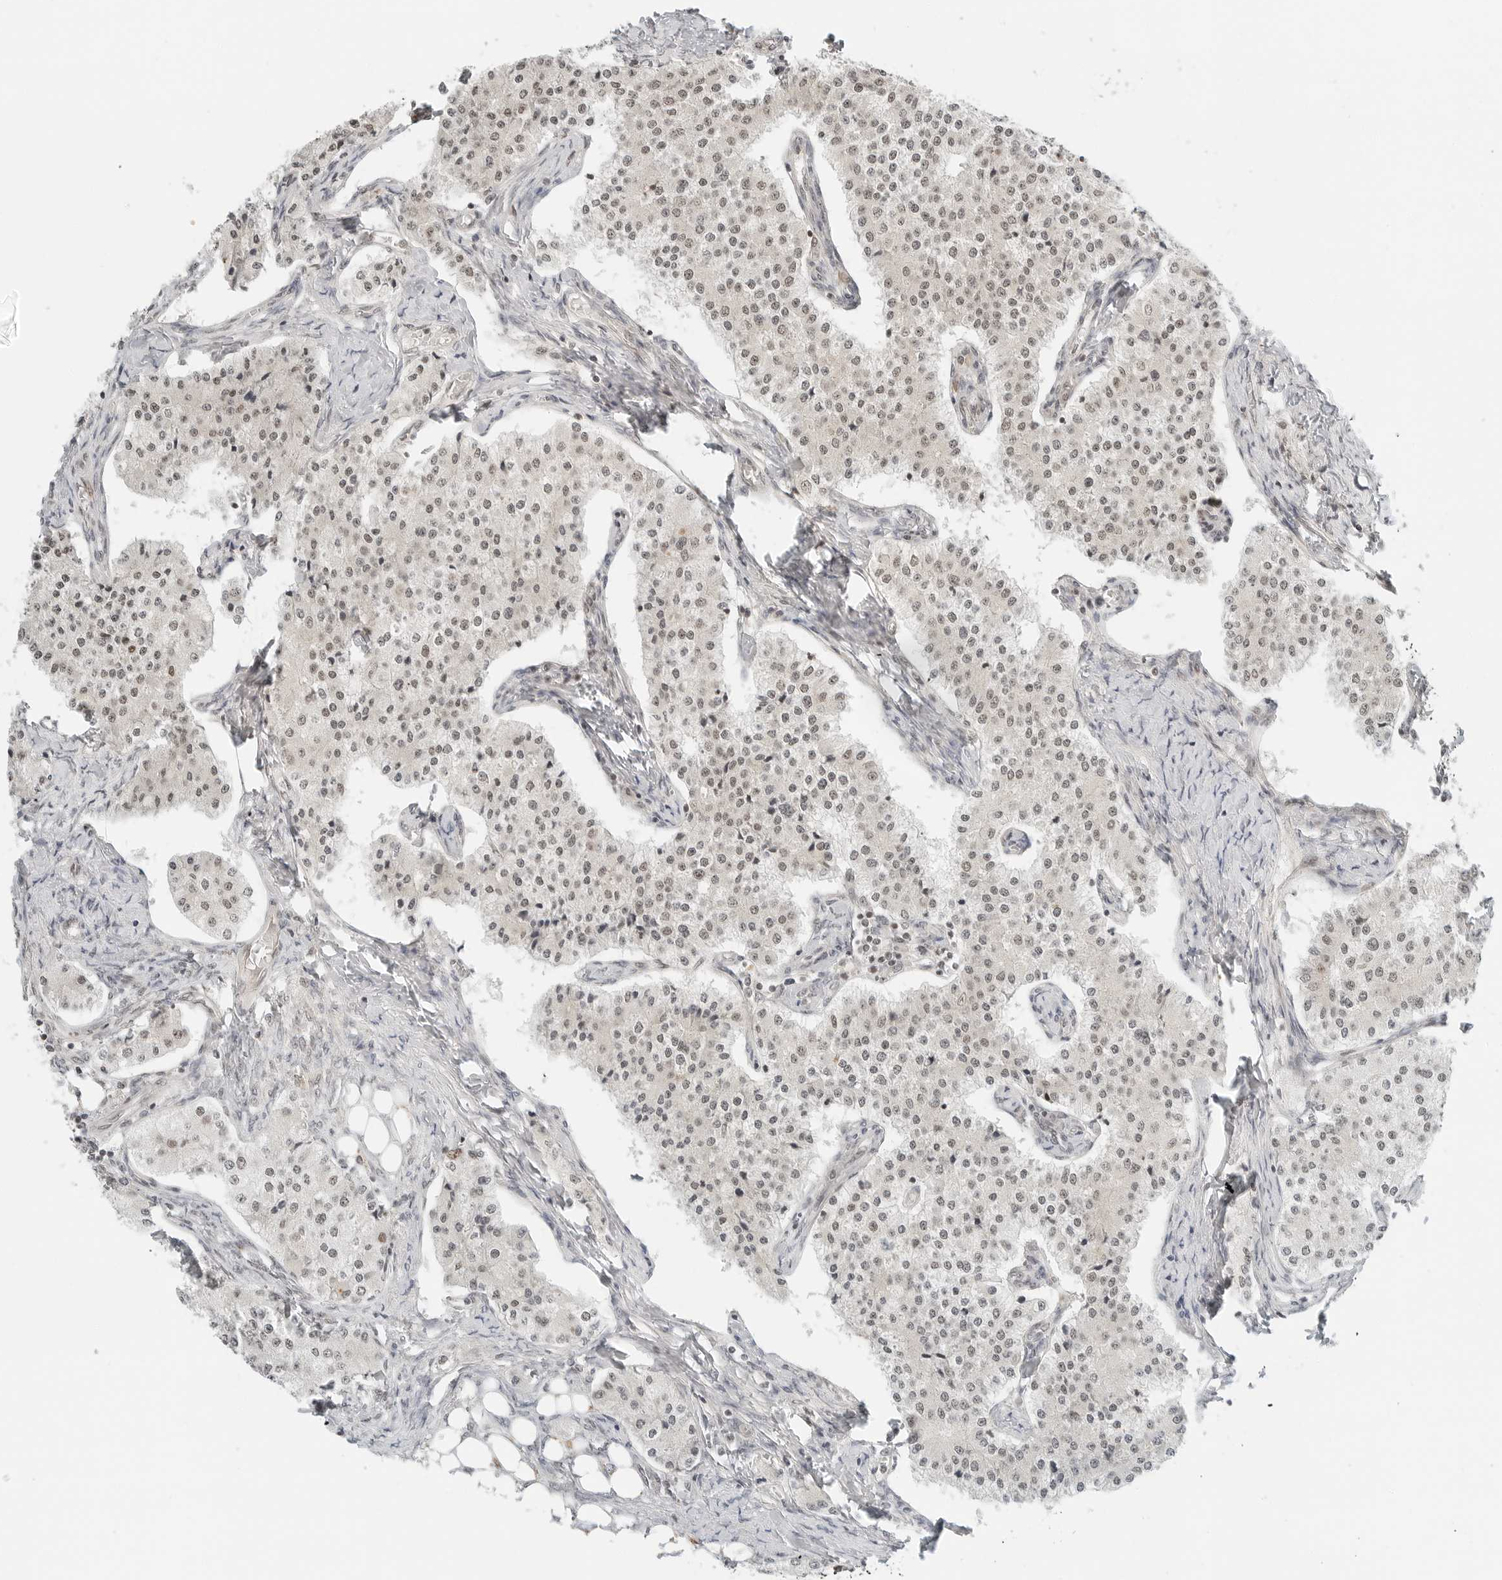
{"staining": {"intensity": "weak", "quantity": ">75%", "location": "nuclear"}, "tissue": "carcinoid", "cell_type": "Tumor cells", "image_type": "cancer", "snomed": [{"axis": "morphology", "description": "Carcinoid, malignant, NOS"}, {"axis": "topography", "description": "Colon"}], "caption": "DAB immunohistochemical staining of human carcinoid exhibits weak nuclear protein expression in approximately >75% of tumor cells.", "gene": "CRTC2", "patient": {"sex": "female", "age": 52}}